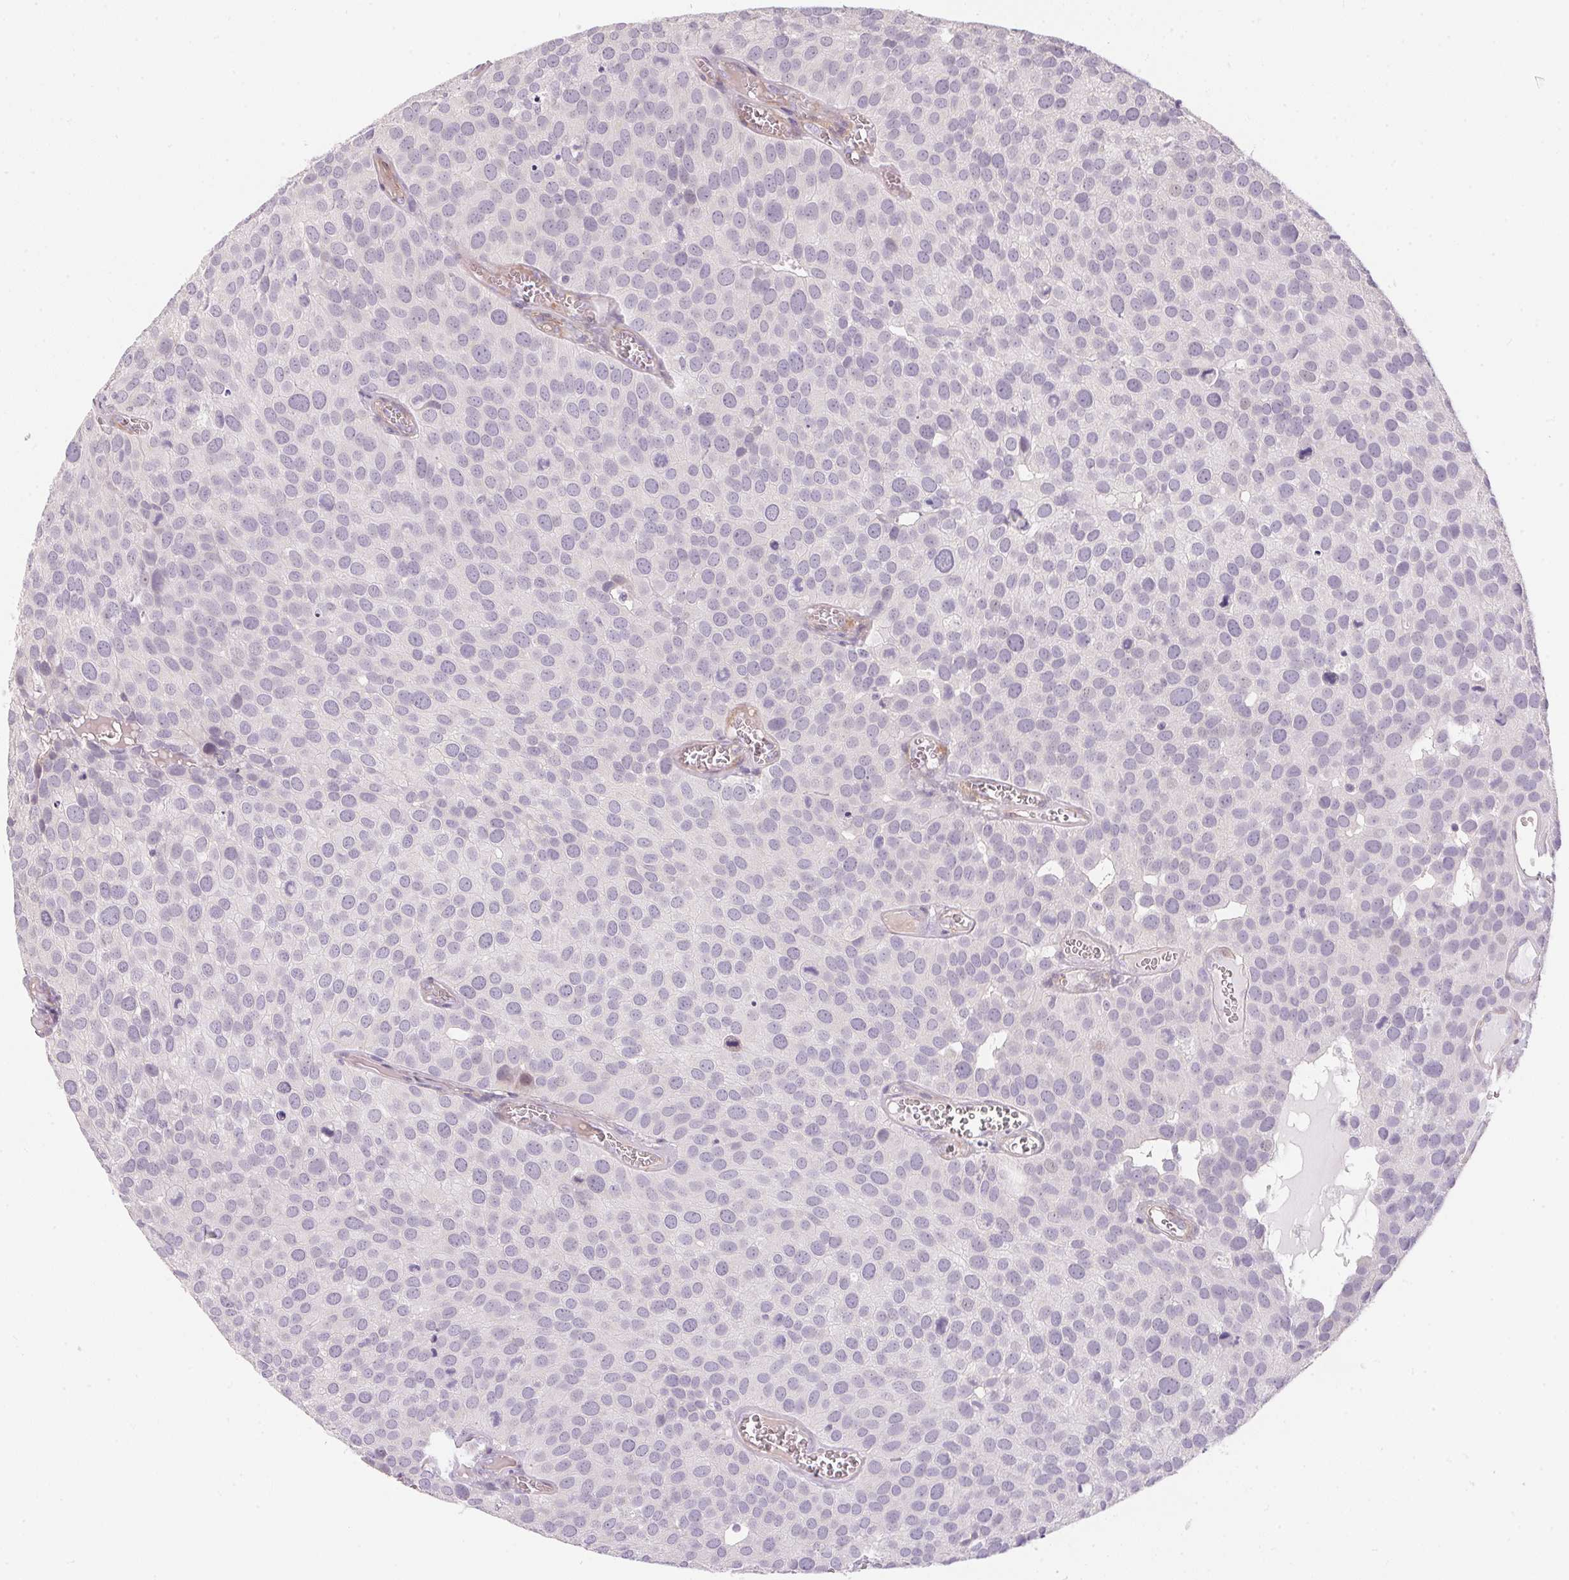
{"staining": {"intensity": "negative", "quantity": "none", "location": "none"}, "tissue": "urothelial cancer", "cell_type": "Tumor cells", "image_type": "cancer", "snomed": [{"axis": "morphology", "description": "Urothelial carcinoma, Low grade"}, {"axis": "topography", "description": "Urinary bladder"}], "caption": "Urothelial cancer was stained to show a protein in brown. There is no significant expression in tumor cells. The staining is performed using DAB brown chromogen with nuclei counter-stained in using hematoxylin.", "gene": "GDAP1L1", "patient": {"sex": "female", "age": 69}}